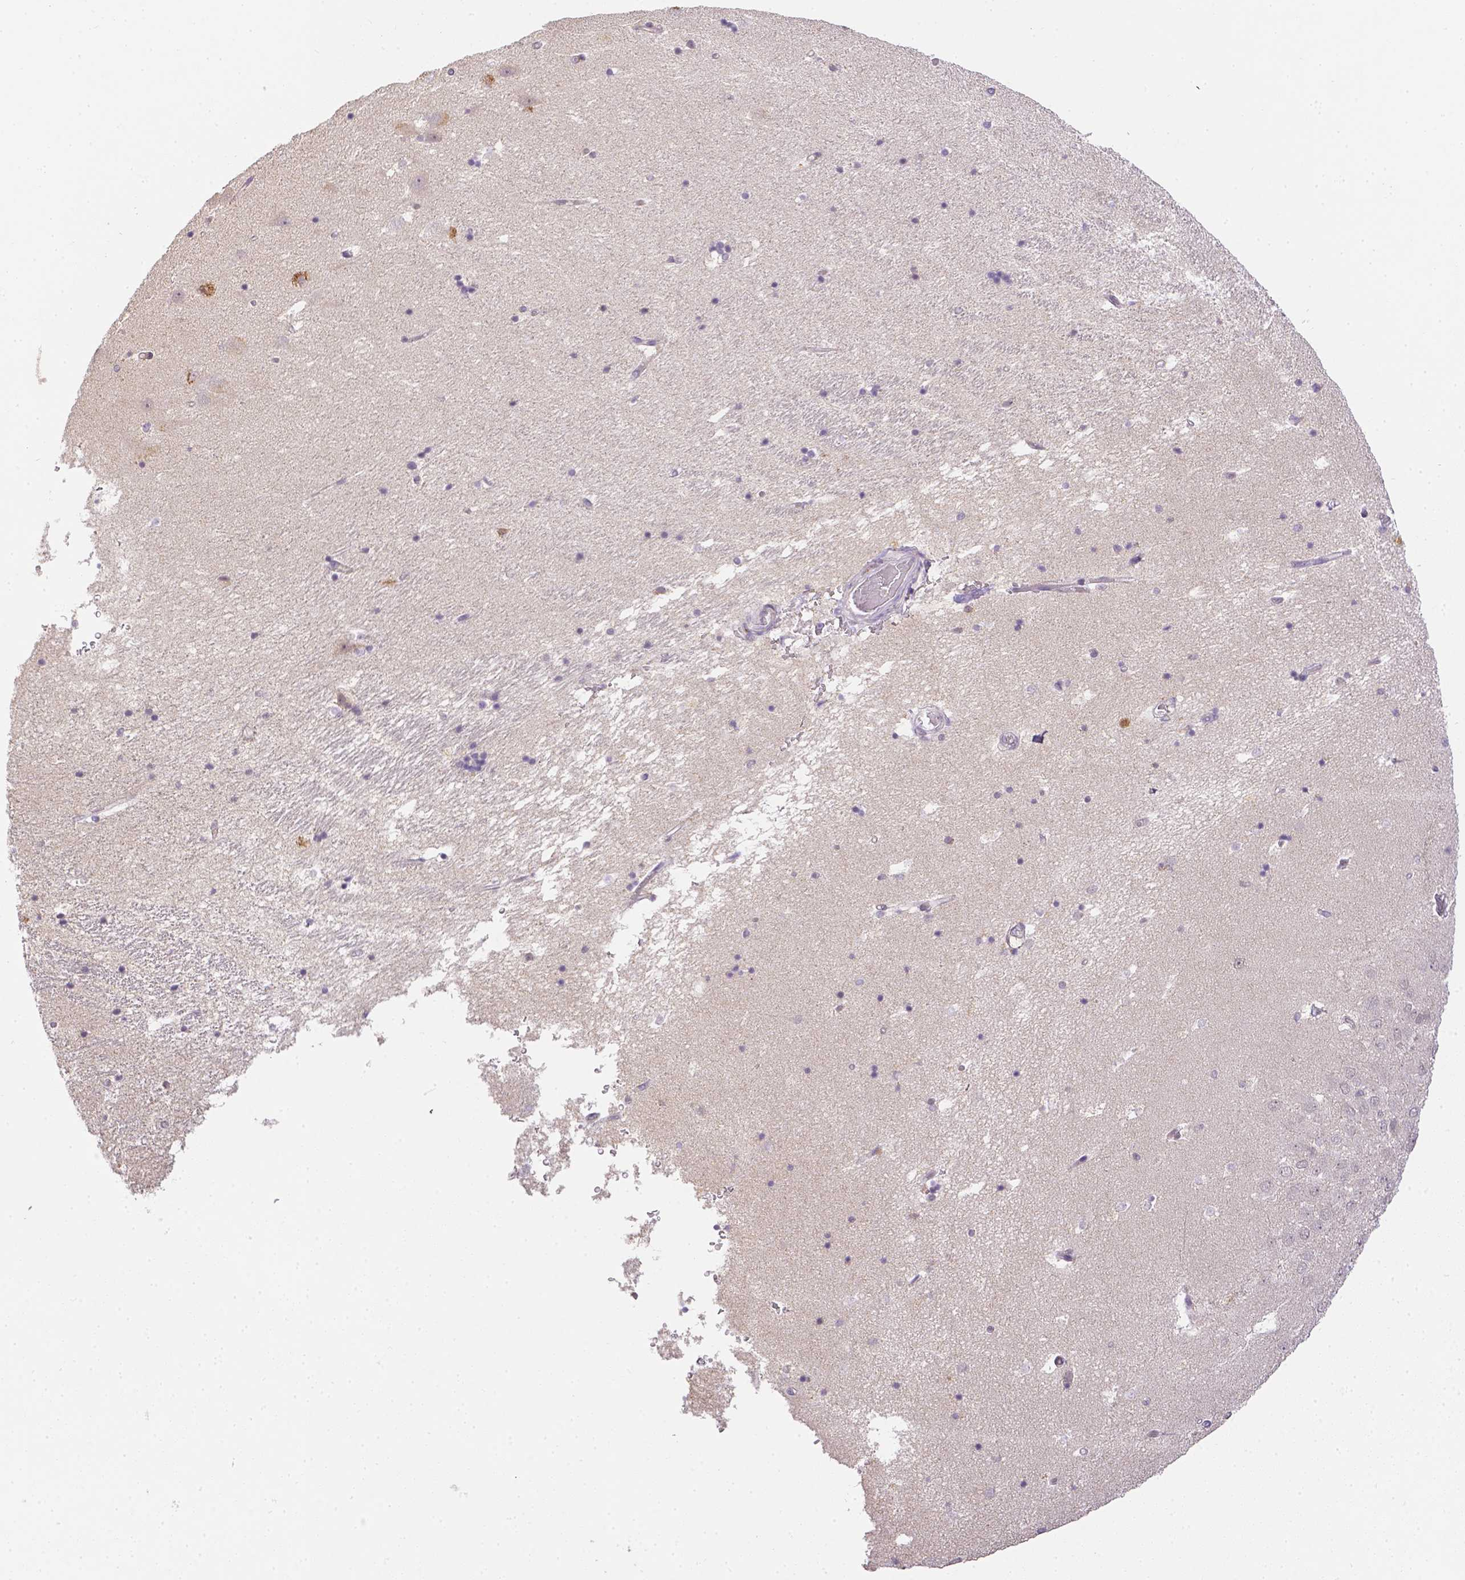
{"staining": {"intensity": "negative", "quantity": "none", "location": "none"}, "tissue": "hippocampus", "cell_type": "Glial cells", "image_type": "normal", "snomed": [{"axis": "morphology", "description": "Normal tissue, NOS"}, {"axis": "topography", "description": "Hippocampus"}], "caption": "Immunohistochemistry histopathology image of unremarkable hippocampus: human hippocampus stained with DAB exhibits no significant protein staining in glial cells.", "gene": "ZNF280B", "patient": {"sex": "male", "age": 58}}